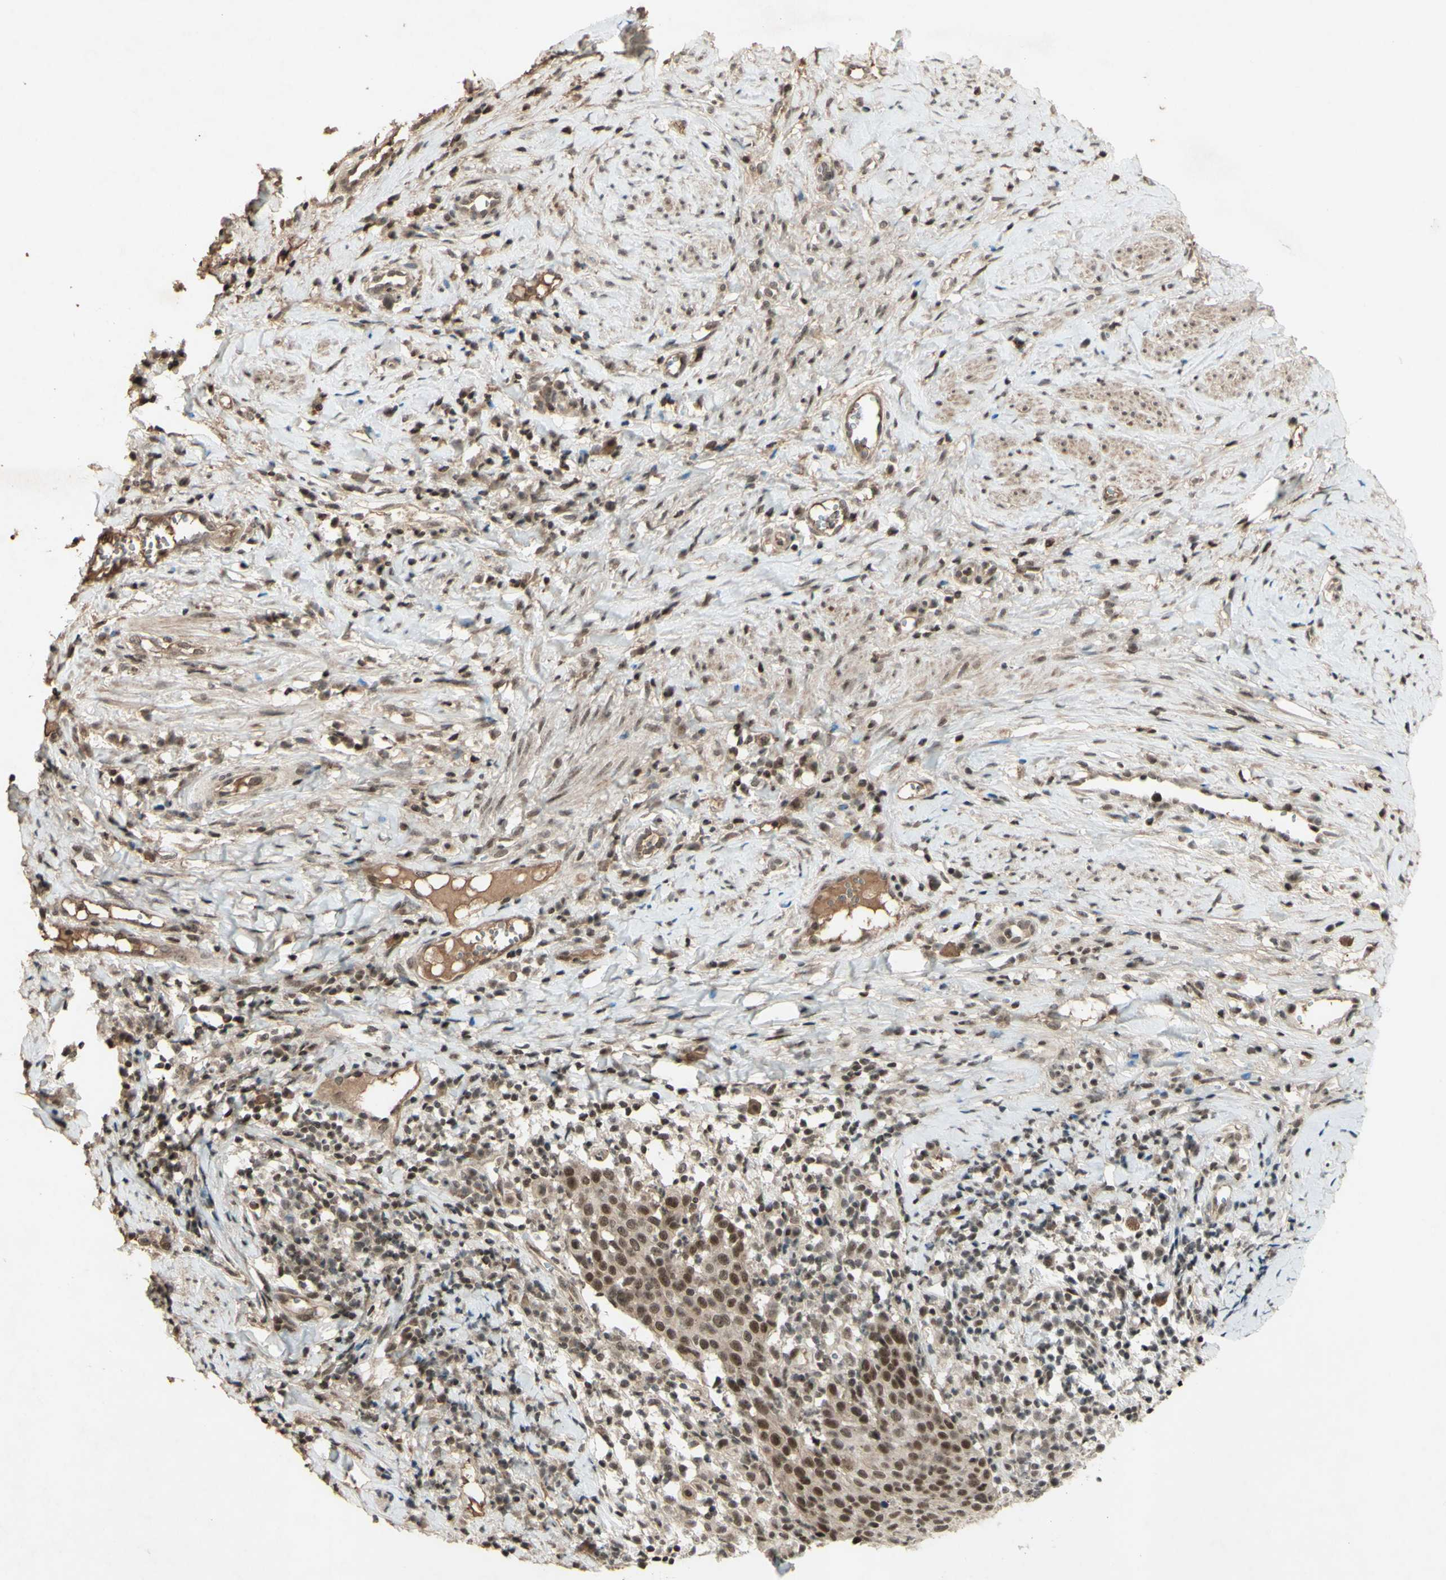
{"staining": {"intensity": "moderate", "quantity": ">75%", "location": "cytoplasmic/membranous,nuclear"}, "tissue": "cervical cancer", "cell_type": "Tumor cells", "image_type": "cancer", "snomed": [{"axis": "morphology", "description": "Squamous cell carcinoma, NOS"}, {"axis": "topography", "description": "Cervix"}], "caption": "Tumor cells show medium levels of moderate cytoplasmic/membranous and nuclear expression in about >75% of cells in cervical squamous cell carcinoma.", "gene": "SNW1", "patient": {"sex": "female", "age": 40}}